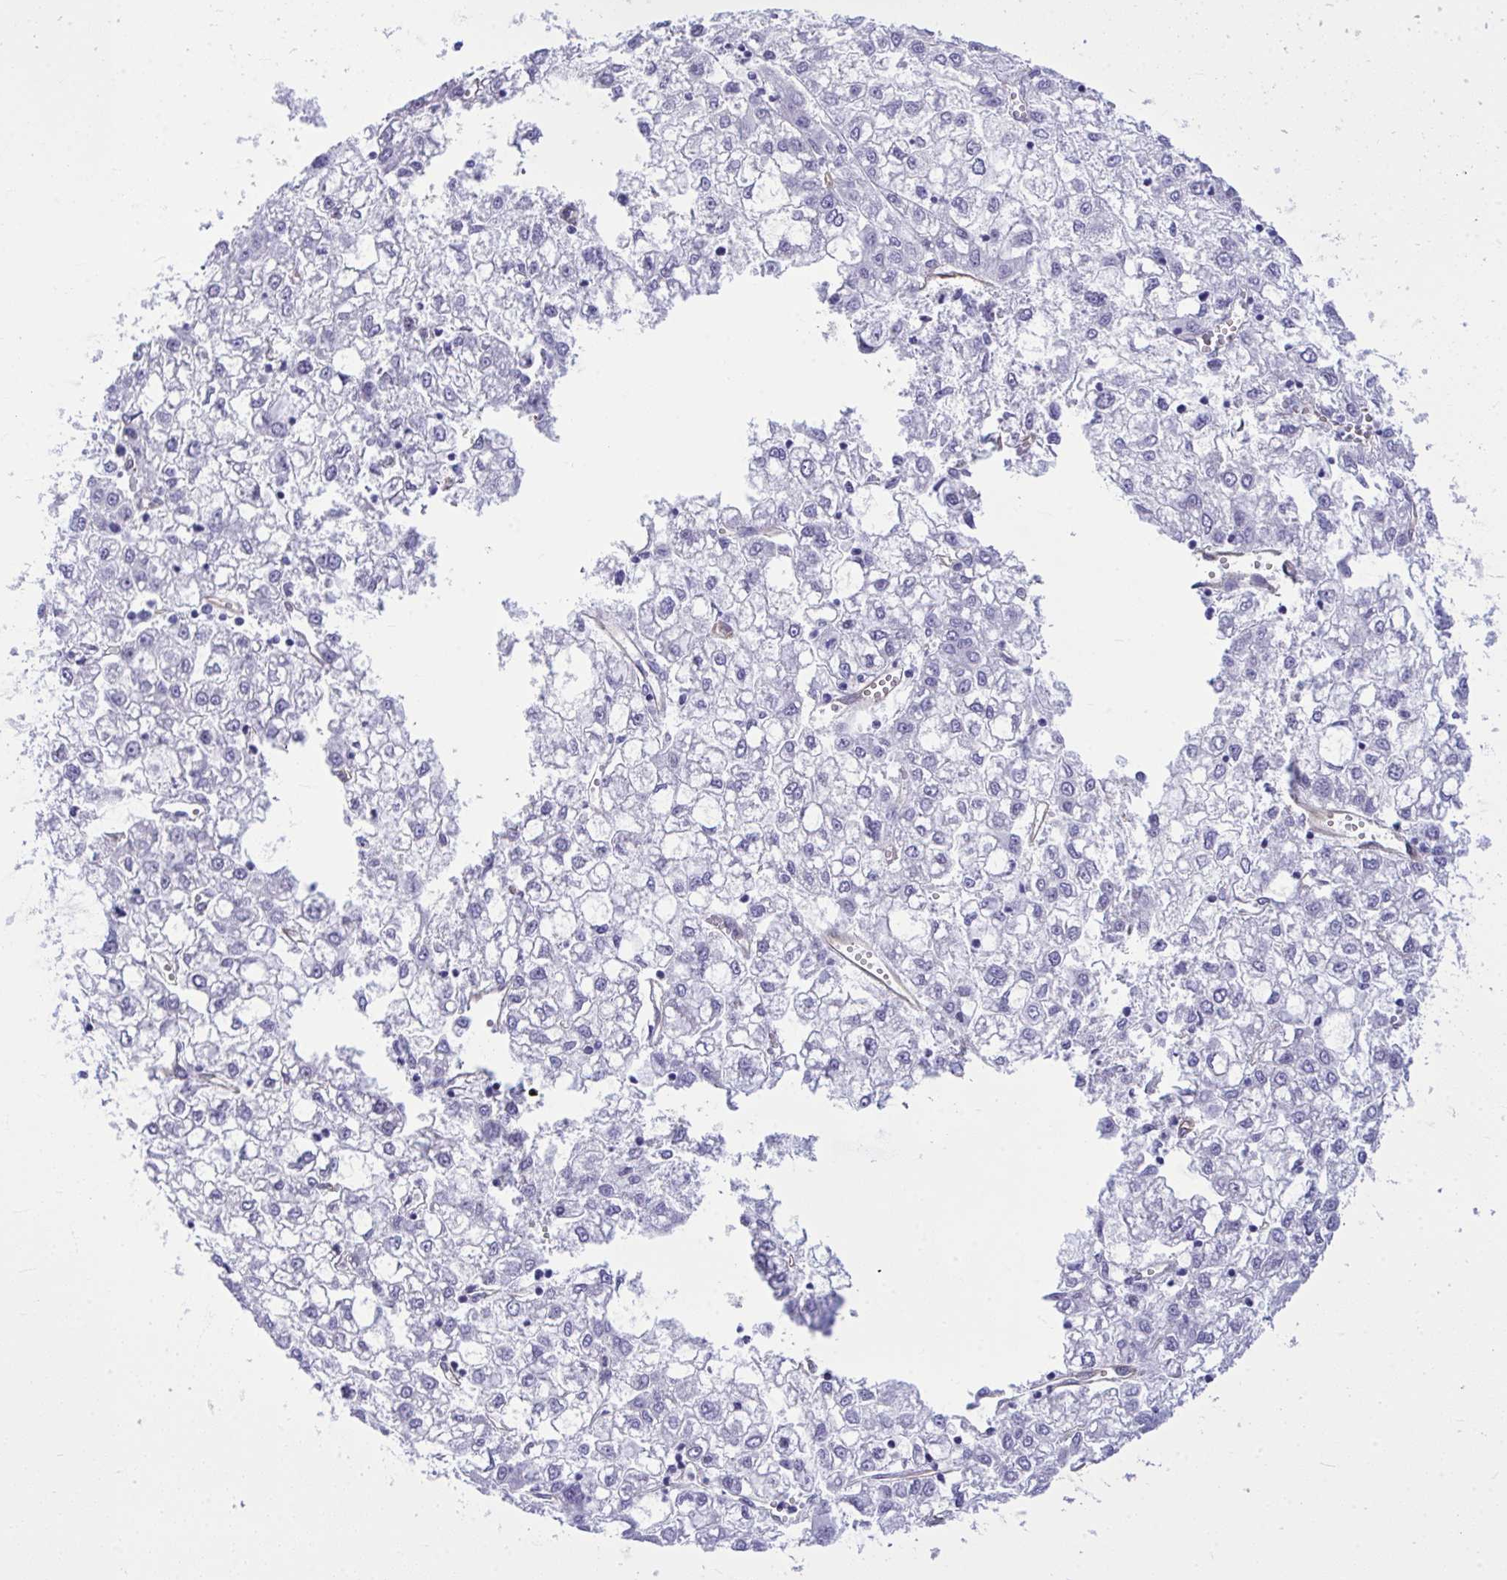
{"staining": {"intensity": "negative", "quantity": "none", "location": "none"}, "tissue": "liver cancer", "cell_type": "Tumor cells", "image_type": "cancer", "snomed": [{"axis": "morphology", "description": "Carcinoma, Hepatocellular, NOS"}, {"axis": "topography", "description": "Liver"}], "caption": "Tumor cells show no significant expression in liver cancer.", "gene": "LIMS2", "patient": {"sex": "male", "age": 40}}